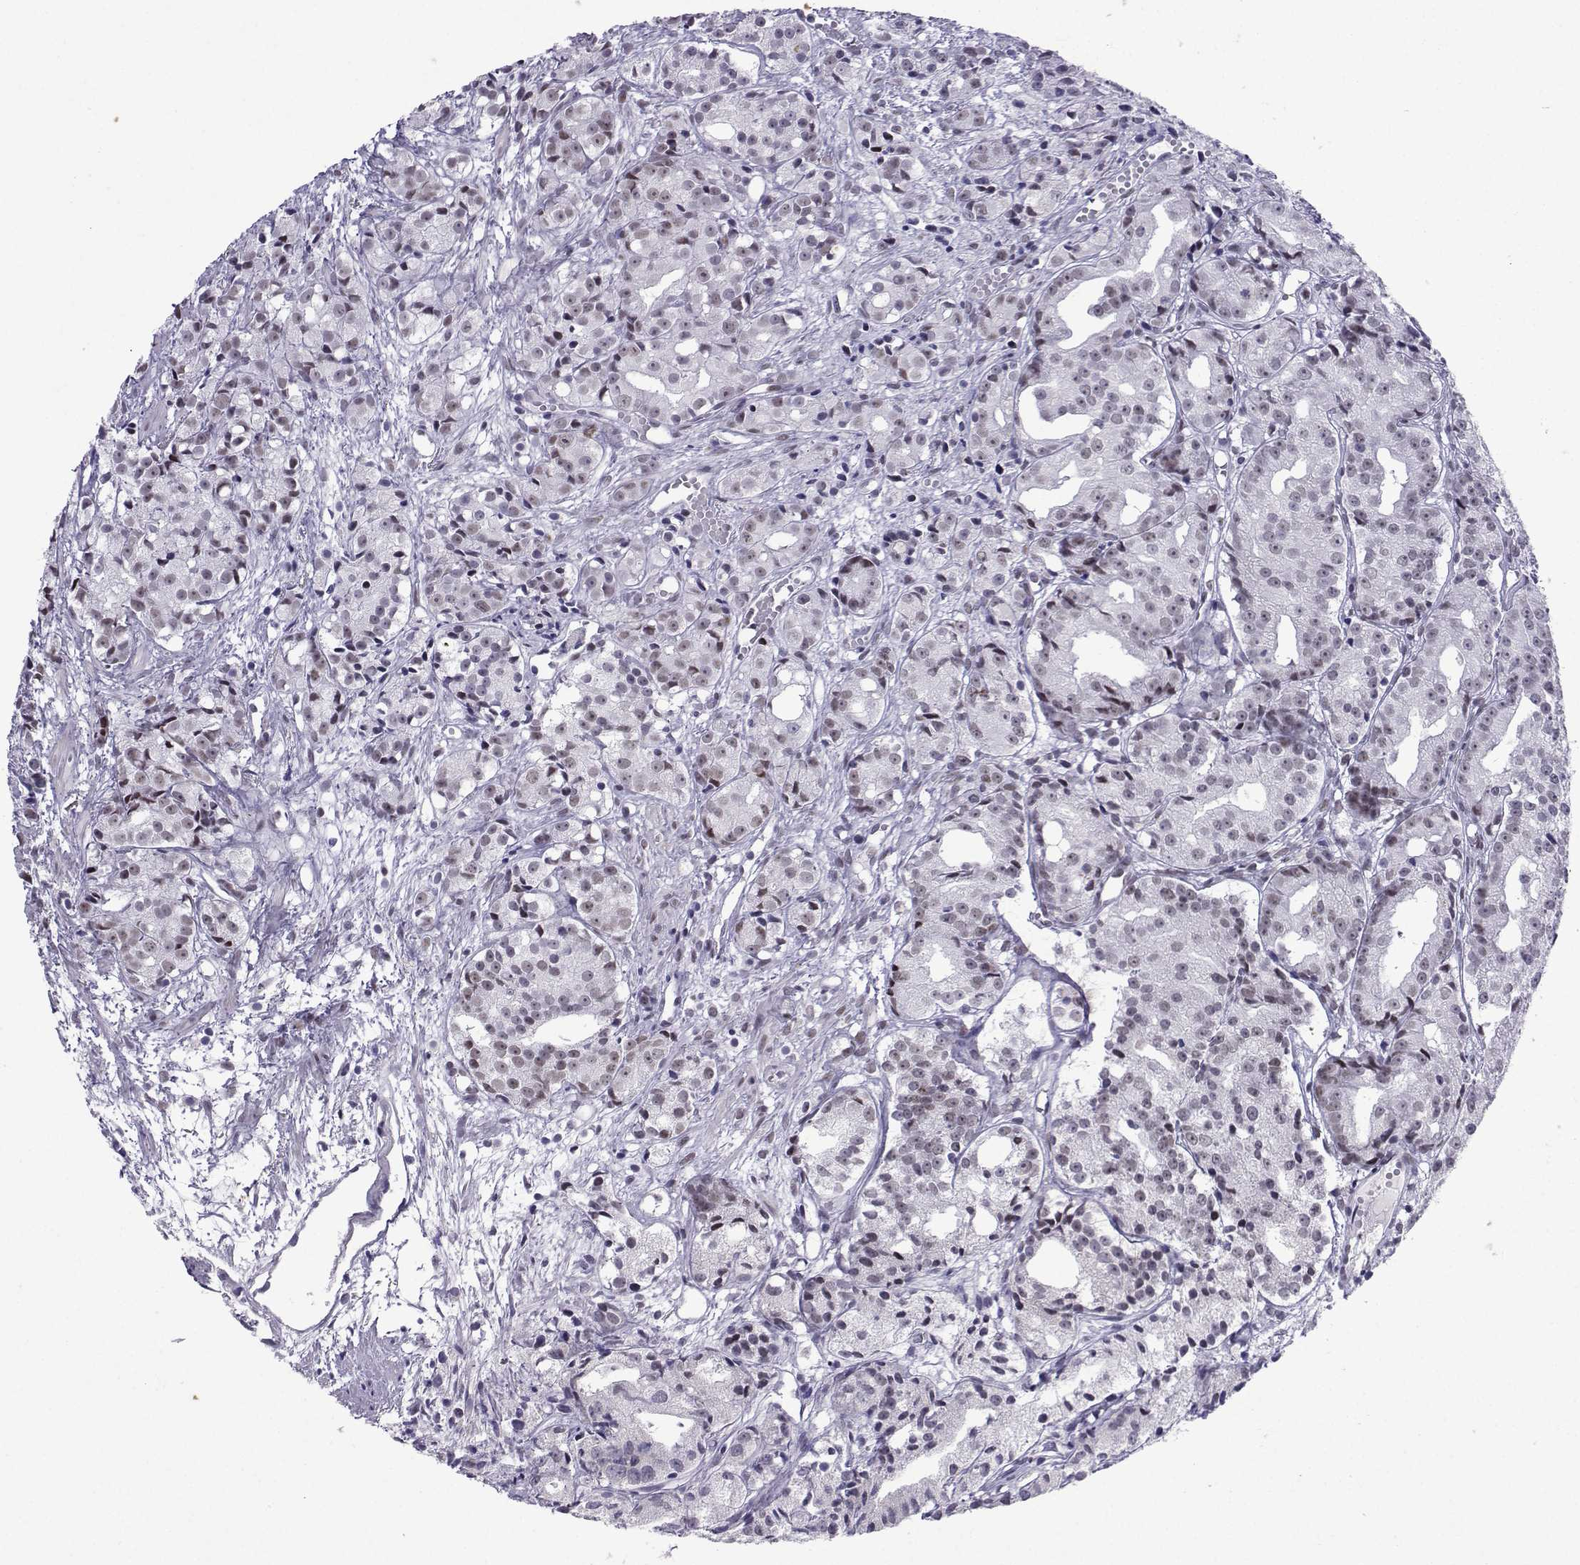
{"staining": {"intensity": "negative", "quantity": "none", "location": "none"}, "tissue": "prostate cancer", "cell_type": "Tumor cells", "image_type": "cancer", "snomed": [{"axis": "morphology", "description": "Adenocarcinoma, Medium grade"}, {"axis": "topography", "description": "Prostate"}], "caption": "Immunohistochemical staining of prostate cancer exhibits no significant expression in tumor cells.", "gene": "LORICRIN", "patient": {"sex": "male", "age": 74}}